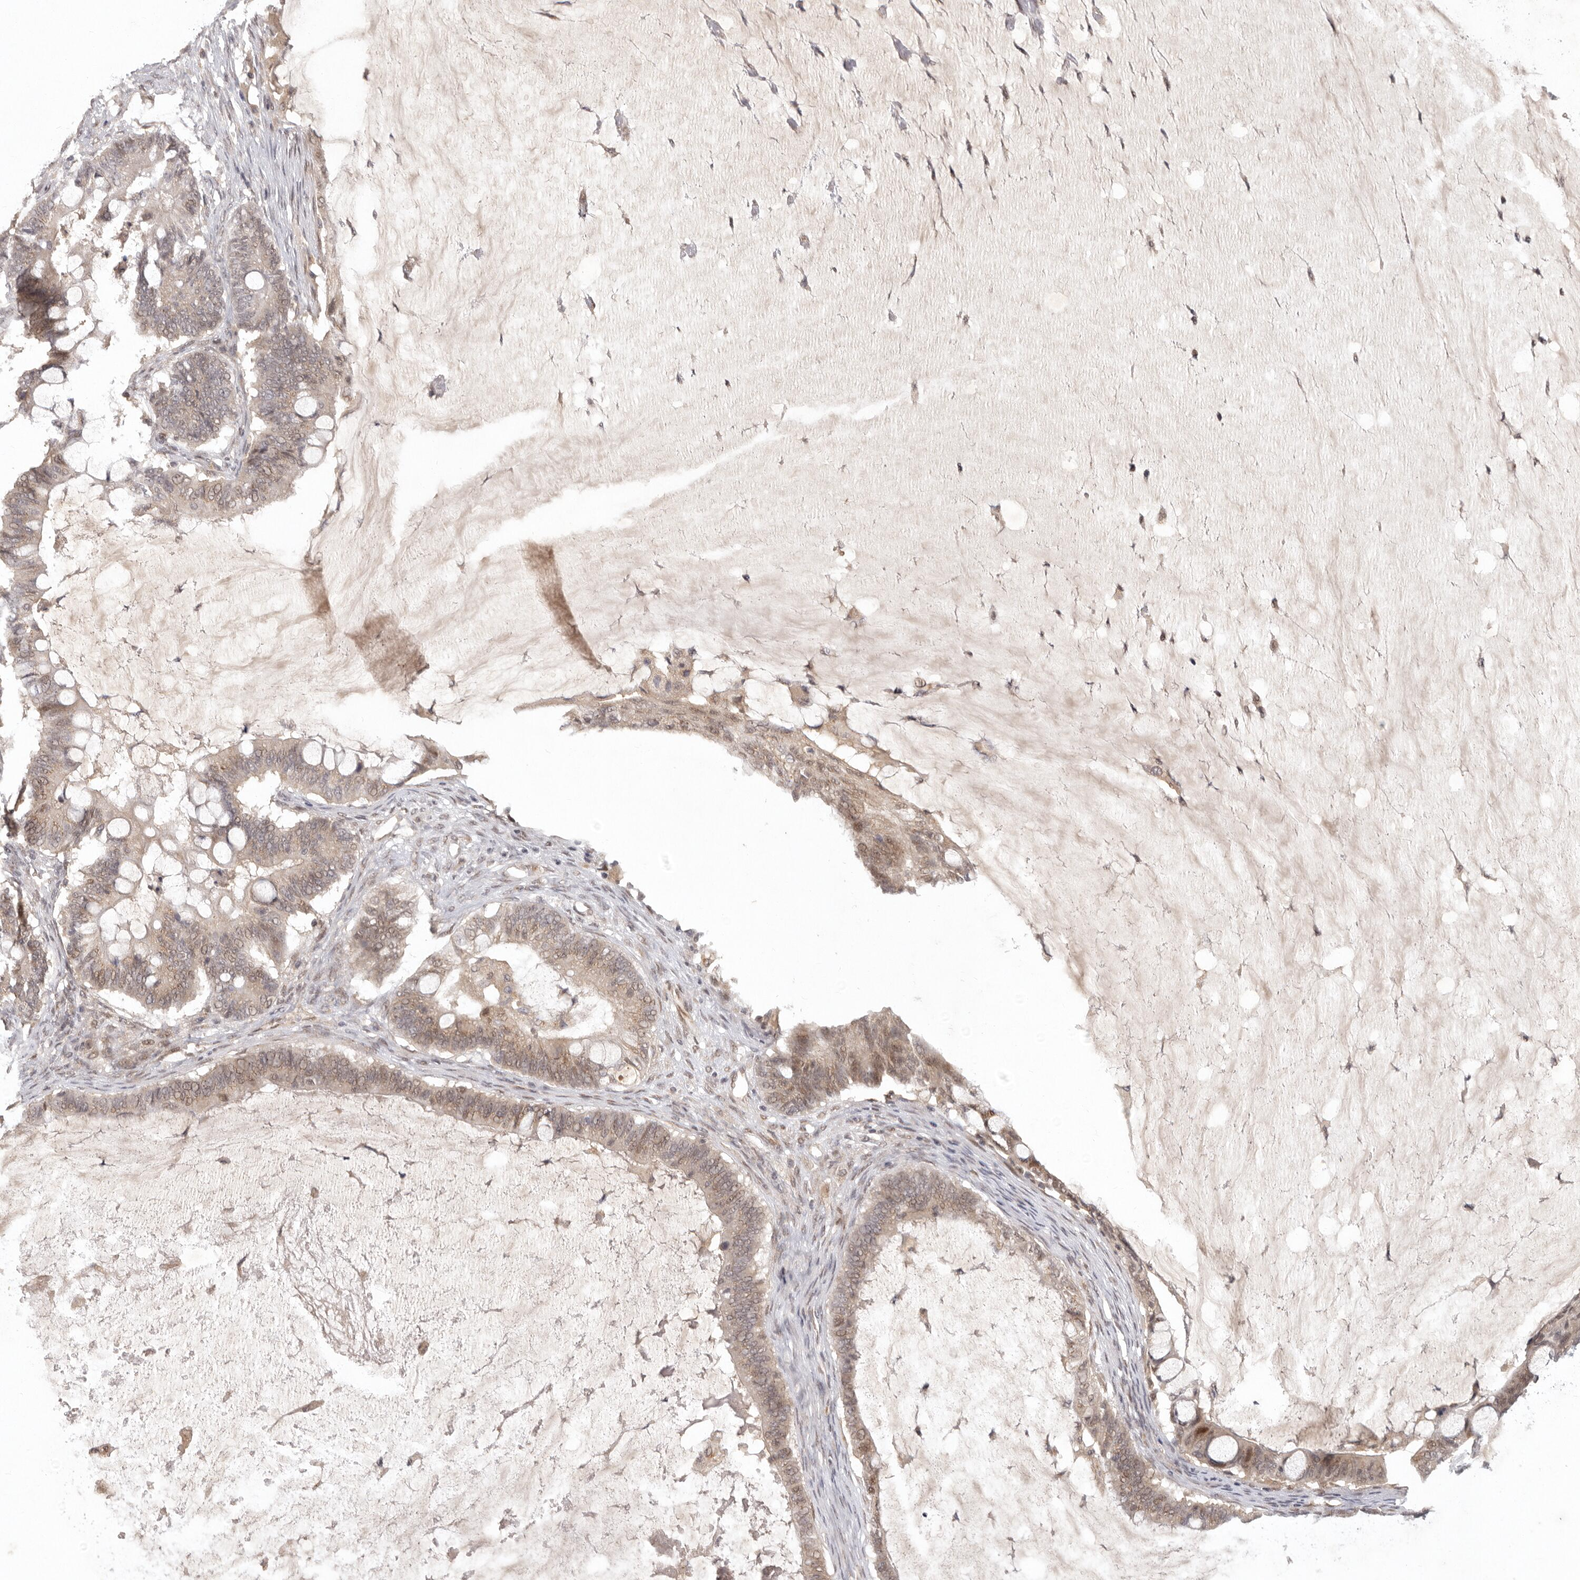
{"staining": {"intensity": "moderate", "quantity": ">75%", "location": "cytoplasmic/membranous,nuclear"}, "tissue": "ovarian cancer", "cell_type": "Tumor cells", "image_type": "cancer", "snomed": [{"axis": "morphology", "description": "Cystadenocarcinoma, mucinous, NOS"}, {"axis": "topography", "description": "Ovary"}], "caption": "Moderate cytoplasmic/membranous and nuclear protein positivity is present in approximately >75% of tumor cells in ovarian cancer (mucinous cystadenocarcinoma). (IHC, brightfield microscopy, high magnification).", "gene": "LRRC75A", "patient": {"sex": "female", "age": 61}}